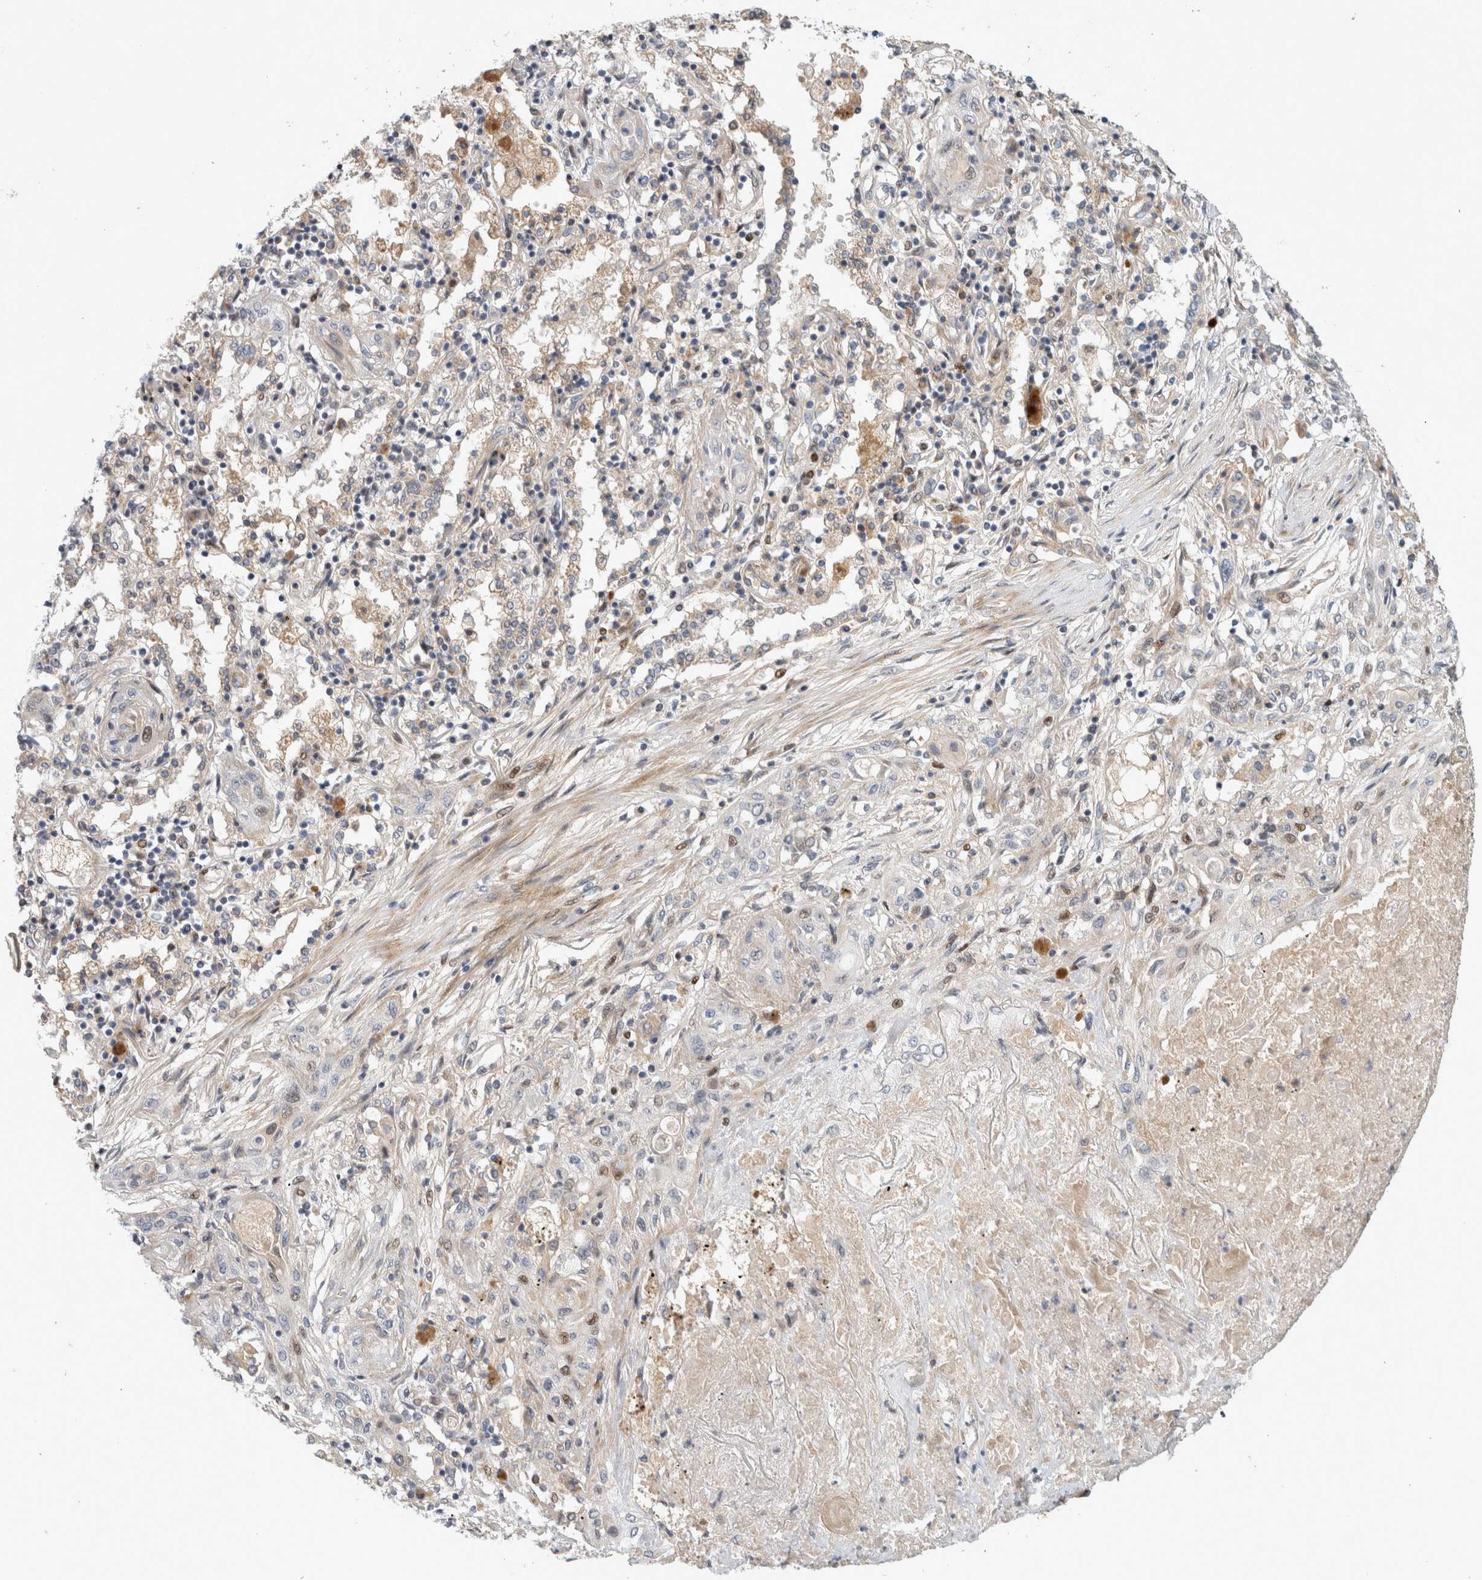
{"staining": {"intensity": "negative", "quantity": "none", "location": "none"}, "tissue": "lung cancer", "cell_type": "Tumor cells", "image_type": "cancer", "snomed": [{"axis": "morphology", "description": "Squamous cell carcinoma, NOS"}, {"axis": "topography", "description": "Lung"}], "caption": "Immunohistochemistry (IHC) photomicrograph of squamous cell carcinoma (lung) stained for a protein (brown), which demonstrates no staining in tumor cells.", "gene": "RBM48", "patient": {"sex": "female", "age": 47}}